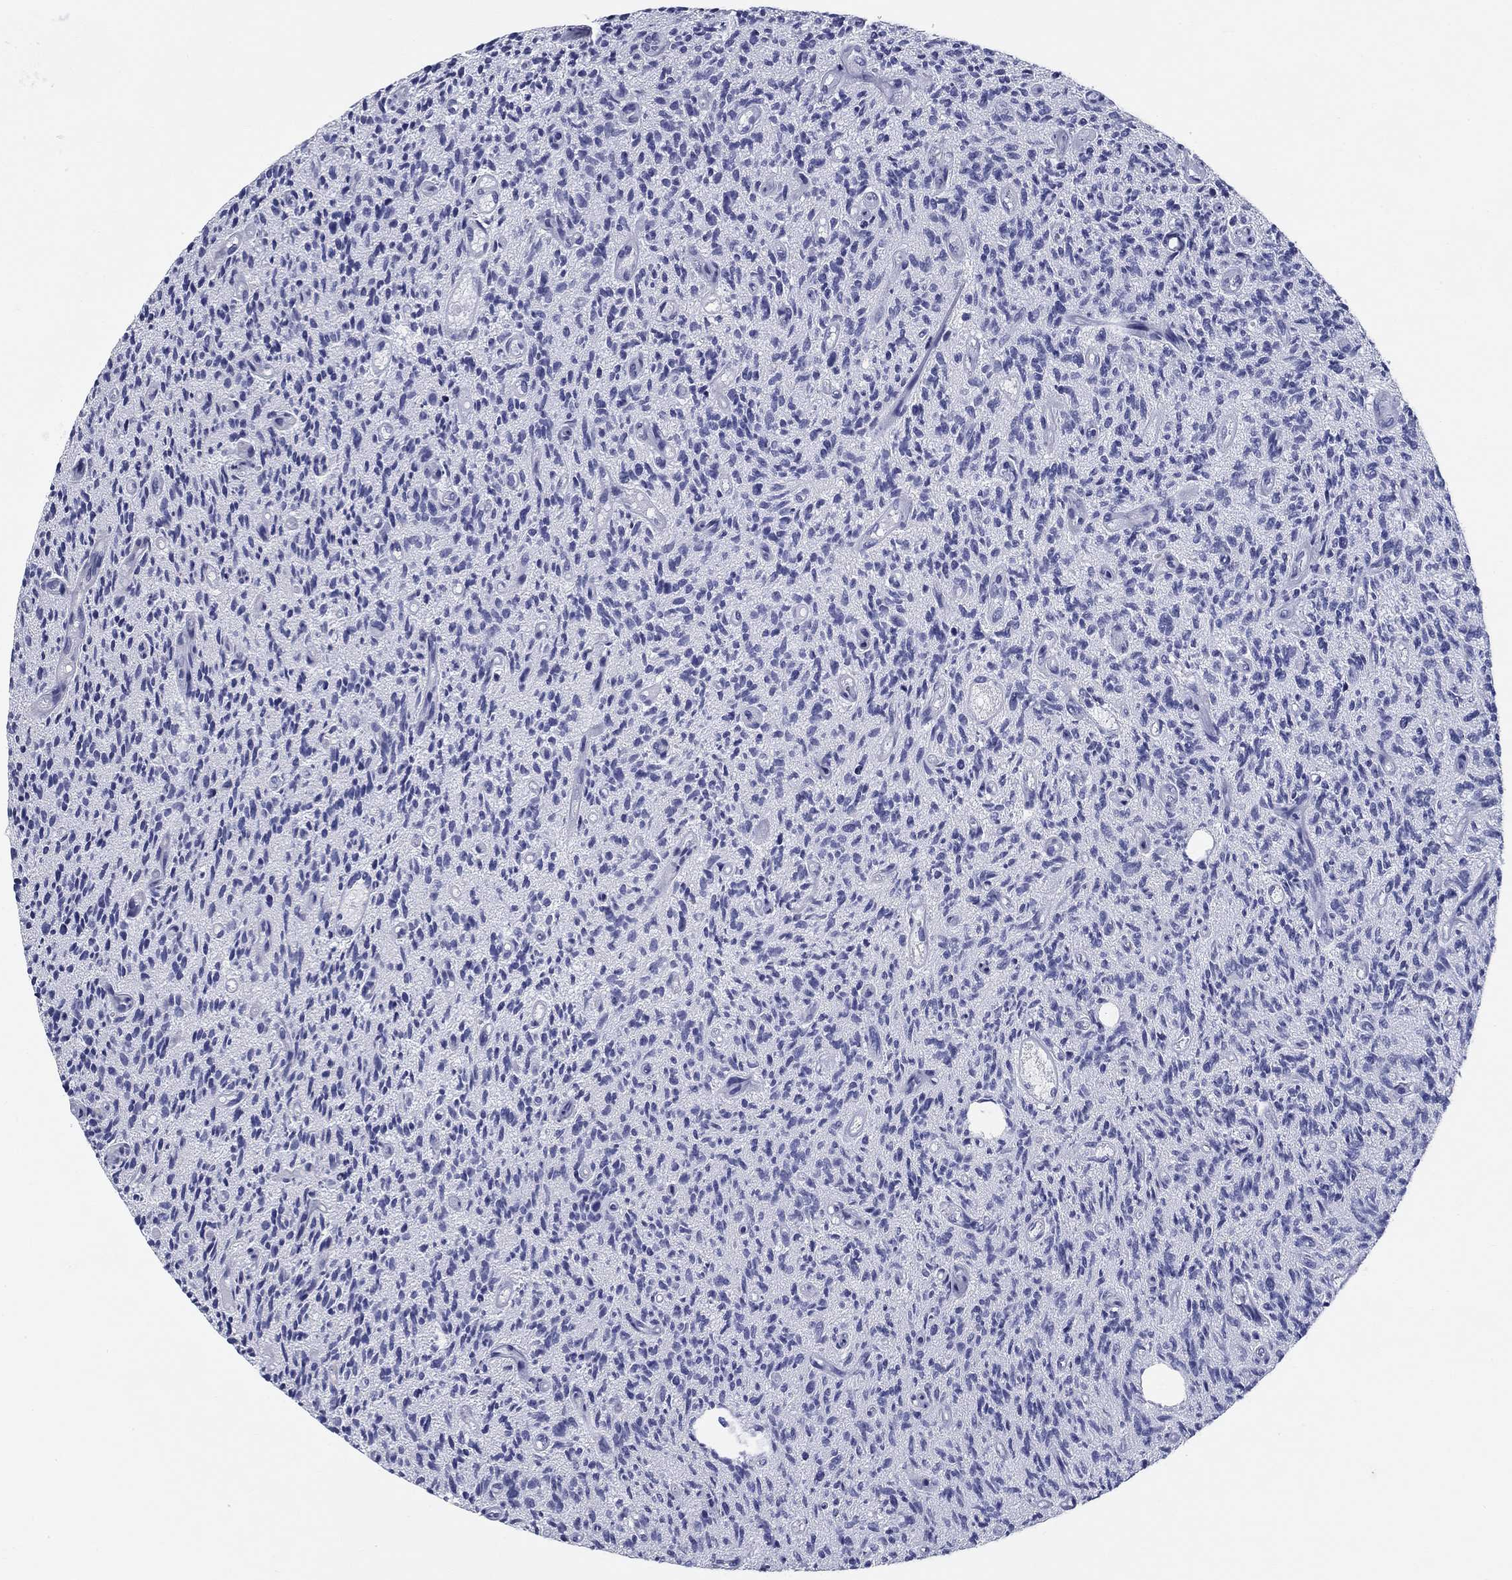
{"staining": {"intensity": "negative", "quantity": "none", "location": "none"}, "tissue": "glioma", "cell_type": "Tumor cells", "image_type": "cancer", "snomed": [{"axis": "morphology", "description": "Glioma, malignant, High grade"}, {"axis": "topography", "description": "Brain"}], "caption": "IHC image of human malignant high-grade glioma stained for a protein (brown), which shows no positivity in tumor cells.", "gene": "UPB1", "patient": {"sex": "male", "age": 64}}